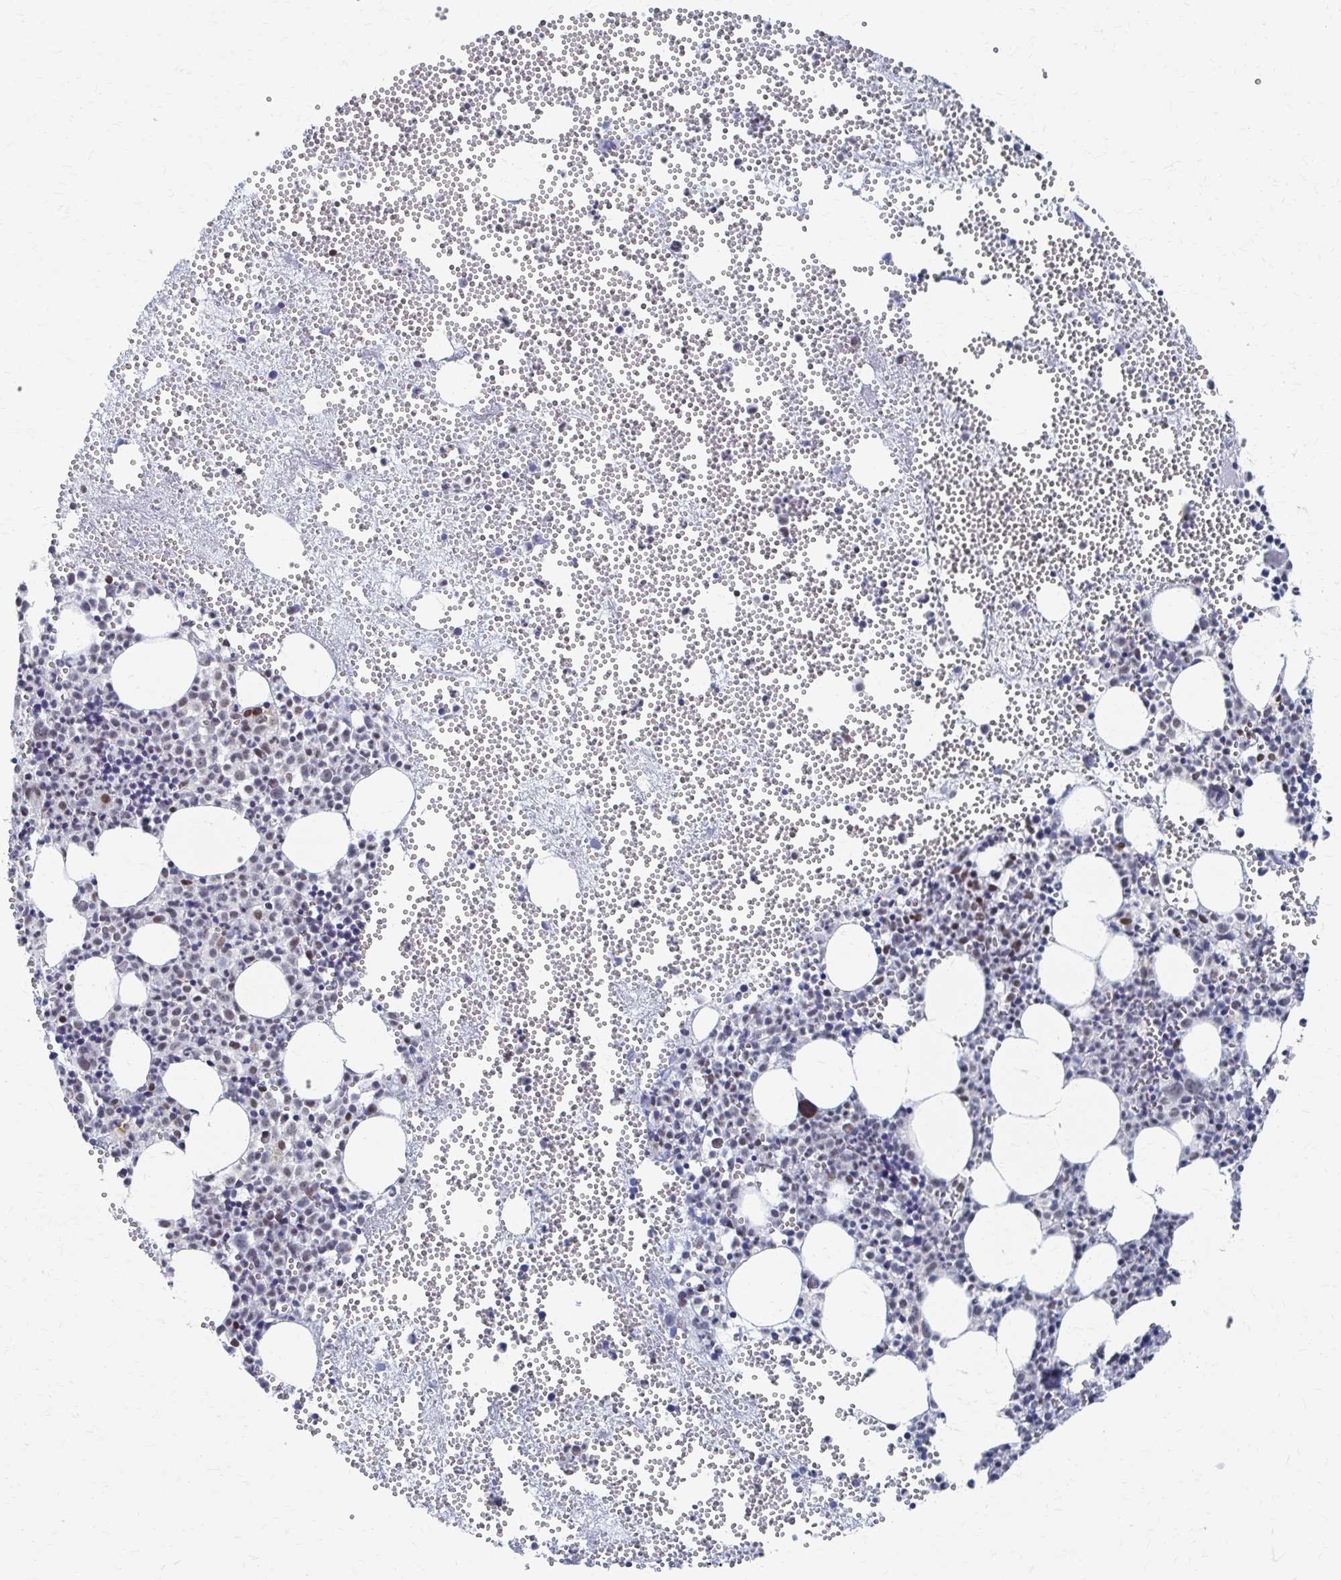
{"staining": {"intensity": "moderate", "quantity": "<25%", "location": "nuclear"}, "tissue": "bone marrow", "cell_type": "Hematopoietic cells", "image_type": "normal", "snomed": [{"axis": "morphology", "description": "Normal tissue, NOS"}, {"axis": "topography", "description": "Bone marrow"}], "caption": "Human bone marrow stained for a protein (brown) demonstrates moderate nuclear positive staining in approximately <25% of hematopoietic cells.", "gene": "CDIN1", "patient": {"sex": "female", "age": 57}}